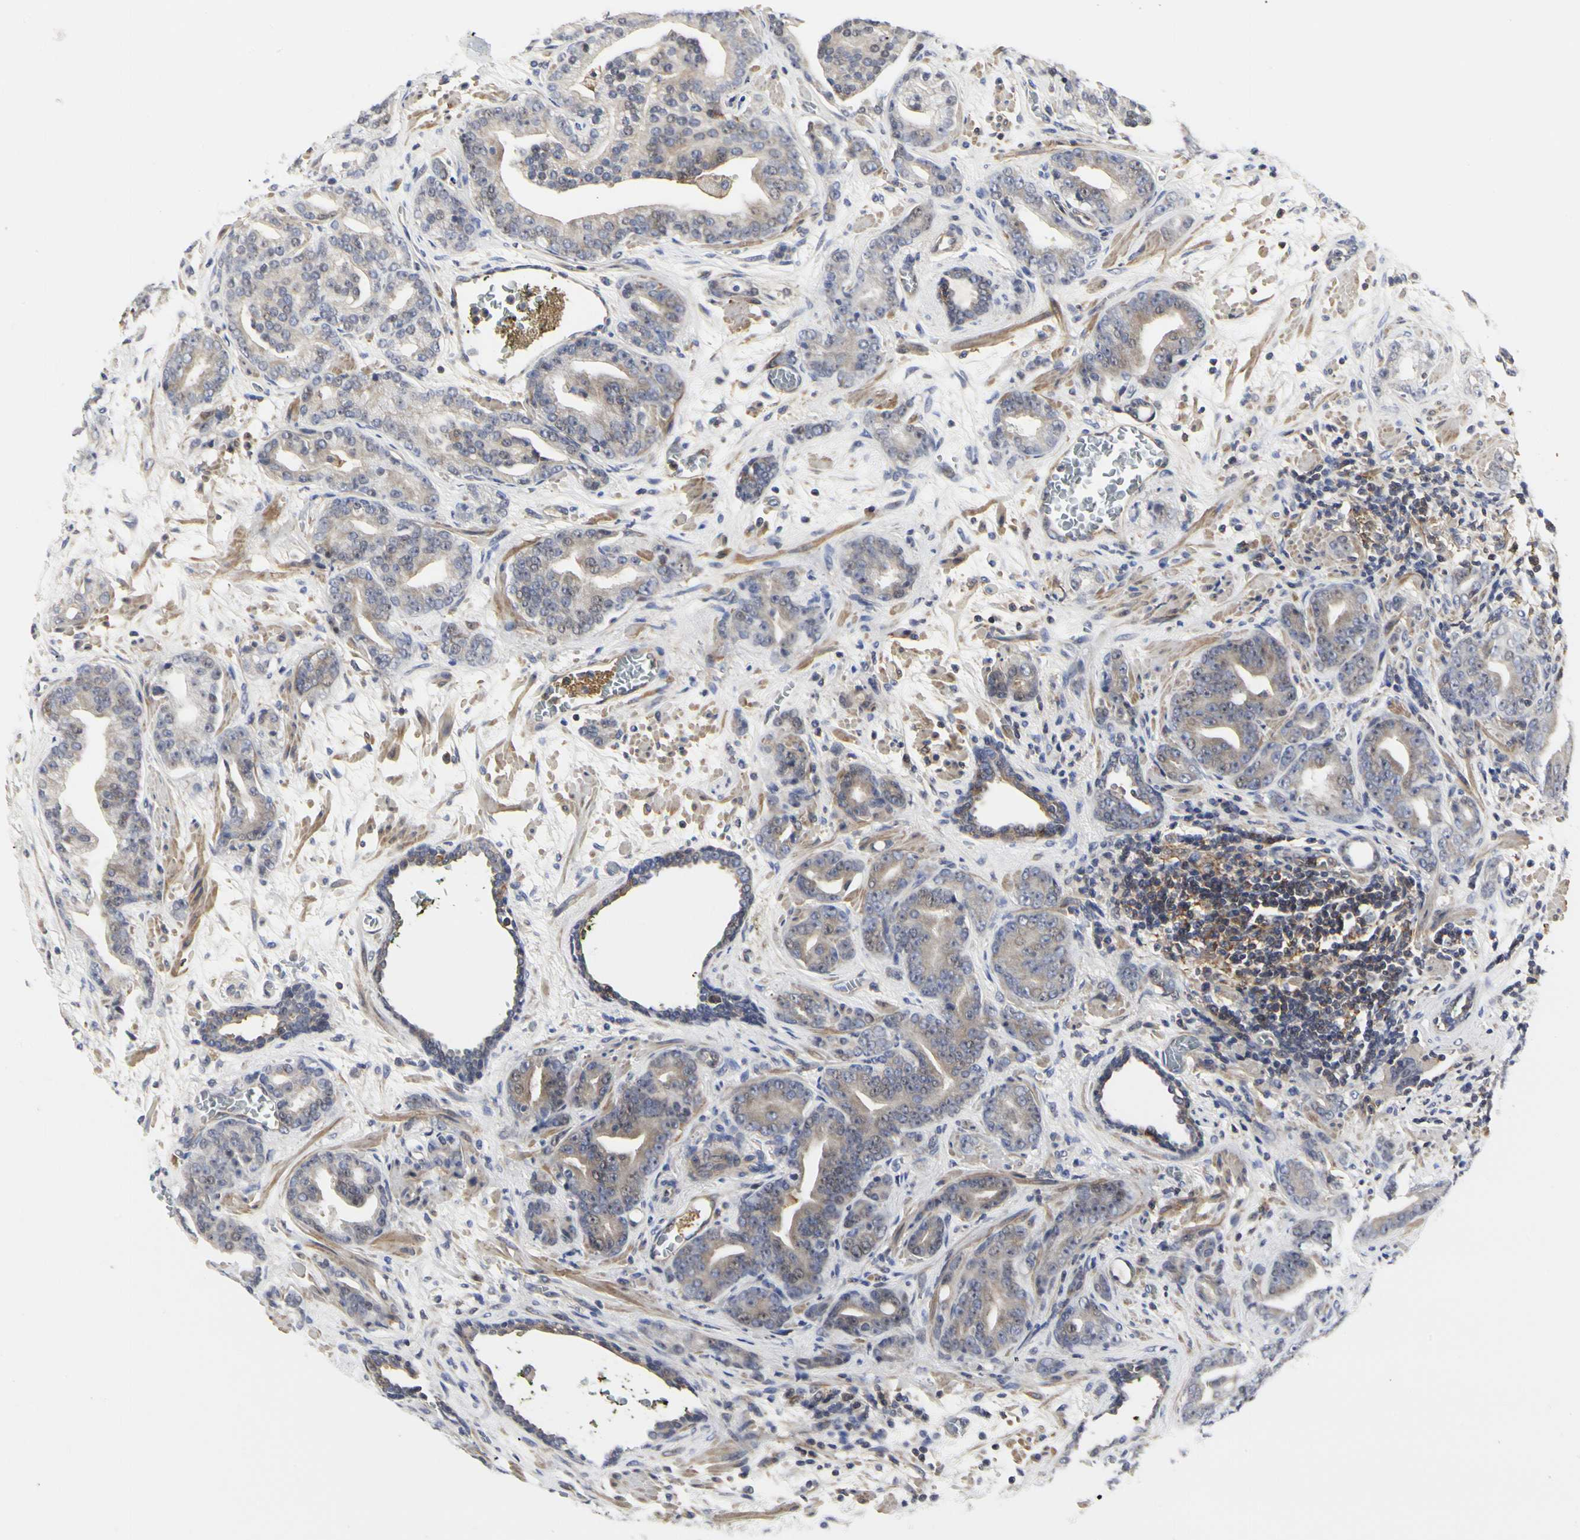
{"staining": {"intensity": "weak", "quantity": ">75%", "location": "cytoplasmic/membranous"}, "tissue": "prostate cancer", "cell_type": "Tumor cells", "image_type": "cancer", "snomed": [{"axis": "morphology", "description": "Adenocarcinoma, Low grade"}, {"axis": "topography", "description": "Prostate"}], "caption": "Protein positivity by immunohistochemistry exhibits weak cytoplasmic/membranous positivity in about >75% of tumor cells in prostate cancer.", "gene": "SHANK2", "patient": {"sex": "male", "age": 63}}